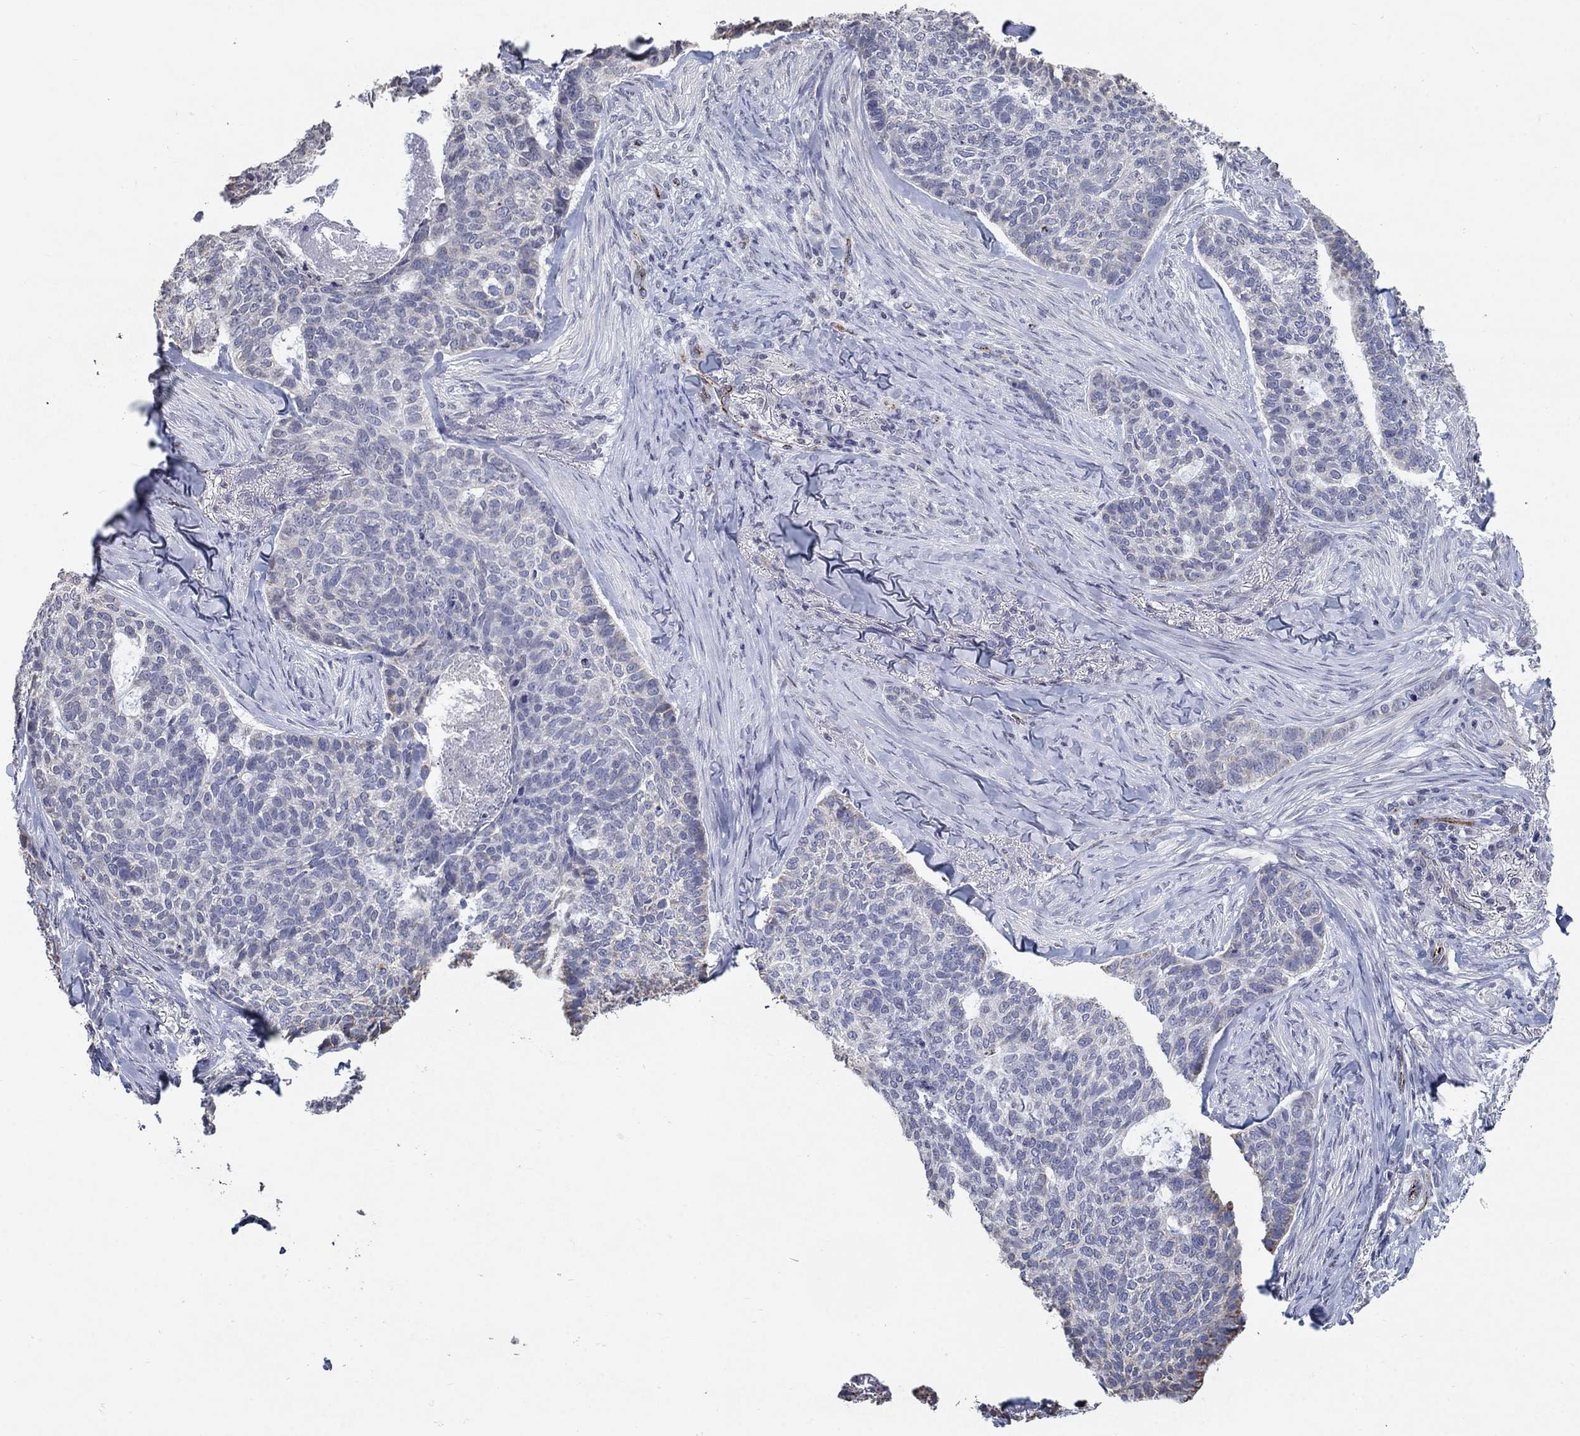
{"staining": {"intensity": "negative", "quantity": "none", "location": "none"}, "tissue": "skin cancer", "cell_type": "Tumor cells", "image_type": "cancer", "snomed": [{"axis": "morphology", "description": "Basal cell carcinoma"}, {"axis": "topography", "description": "Skin"}], "caption": "Skin cancer (basal cell carcinoma) was stained to show a protein in brown. There is no significant expression in tumor cells.", "gene": "TINAG", "patient": {"sex": "female", "age": 69}}